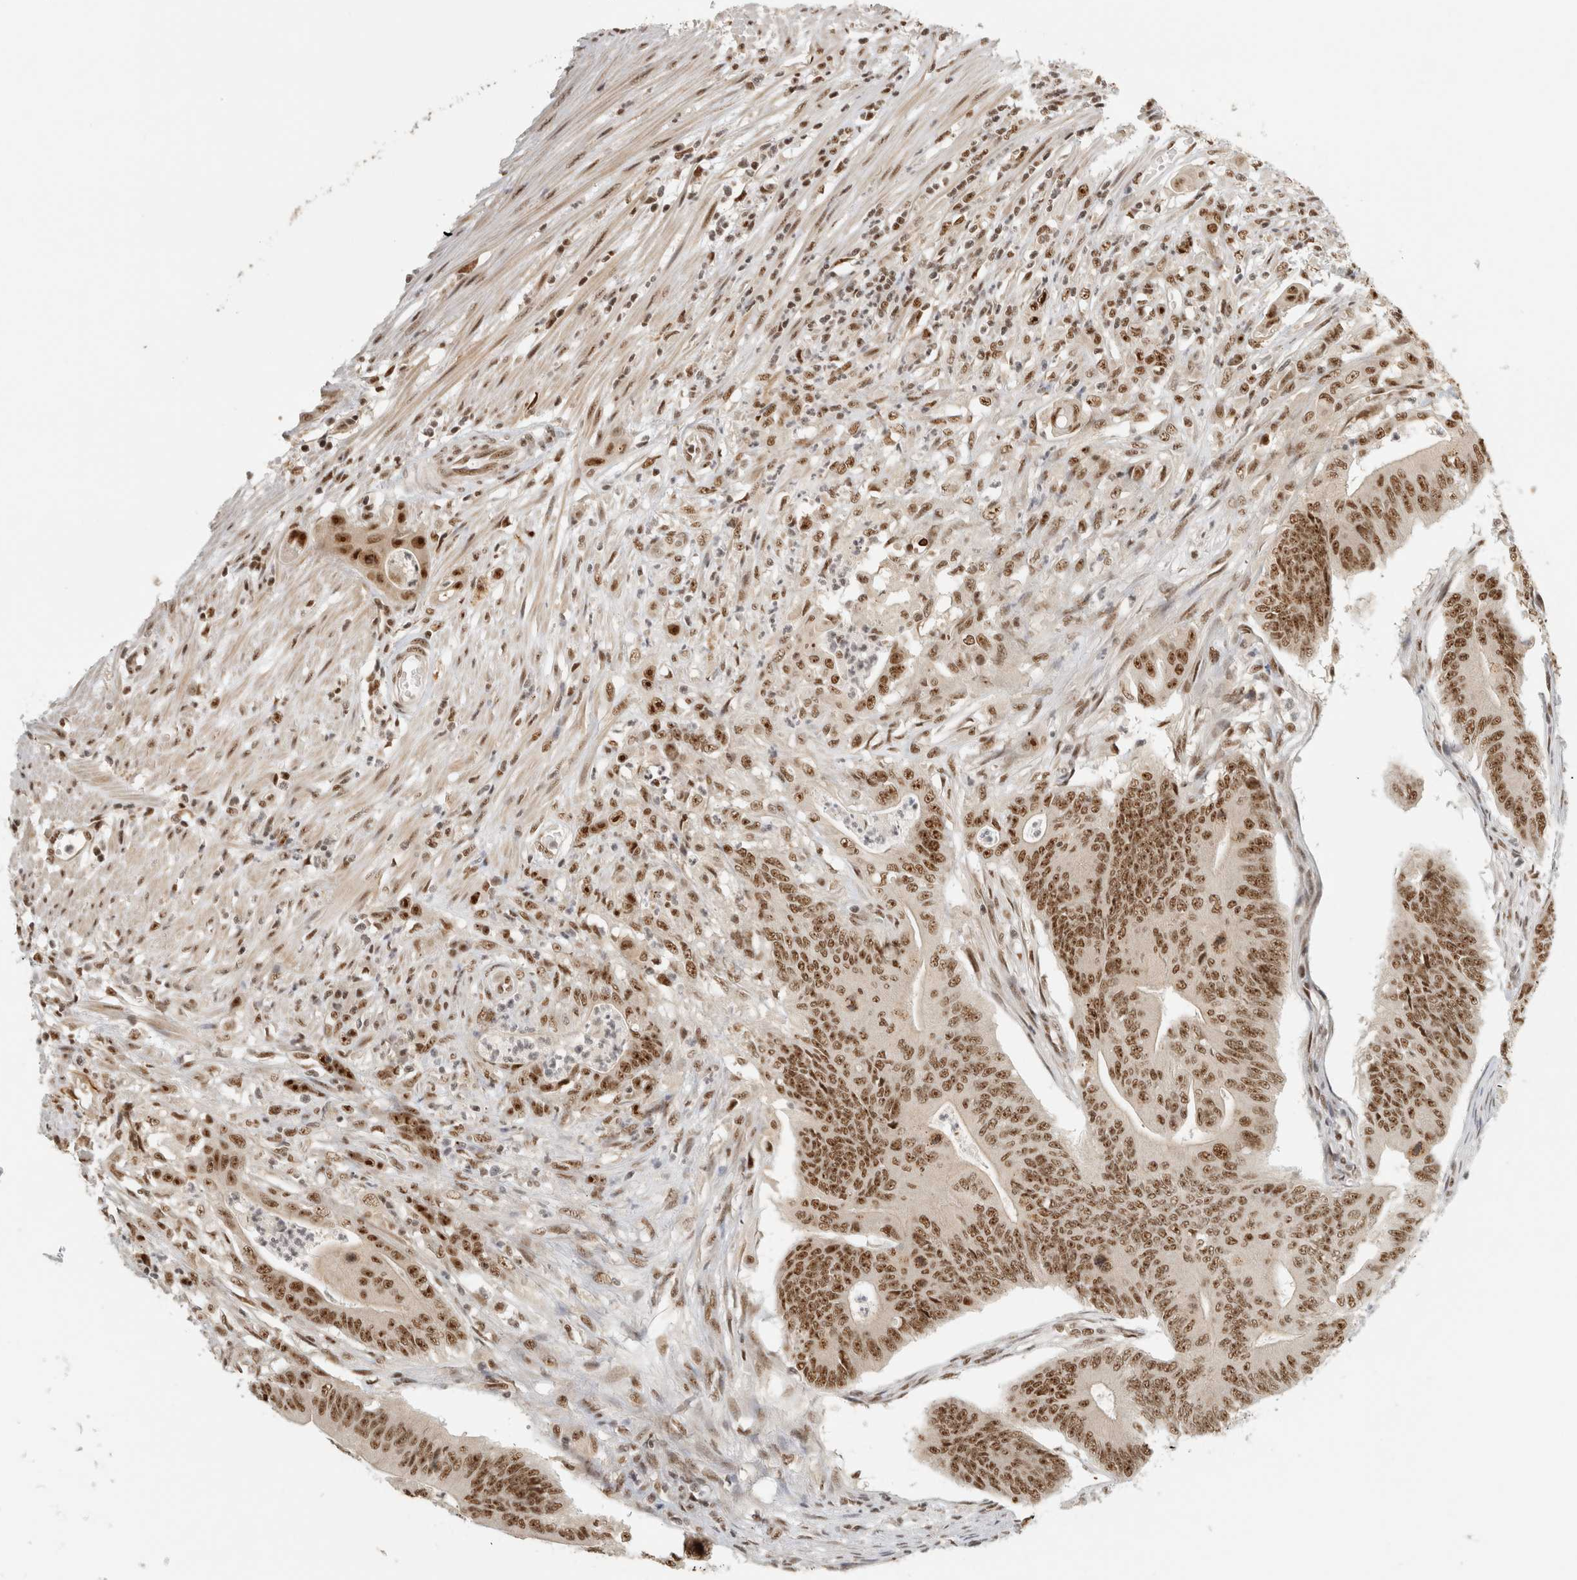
{"staining": {"intensity": "moderate", "quantity": ">75%", "location": "nuclear"}, "tissue": "colorectal cancer", "cell_type": "Tumor cells", "image_type": "cancer", "snomed": [{"axis": "morphology", "description": "Adenoma, NOS"}, {"axis": "morphology", "description": "Adenocarcinoma, NOS"}, {"axis": "topography", "description": "Colon"}], "caption": "The photomicrograph reveals immunohistochemical staining of colorectal cancer. There is moderate nuclear positivity is seen in about >75% of tumor cells.", "gene": "EBNA1BP2", "patient": {"sex": "male", "age": 79}}